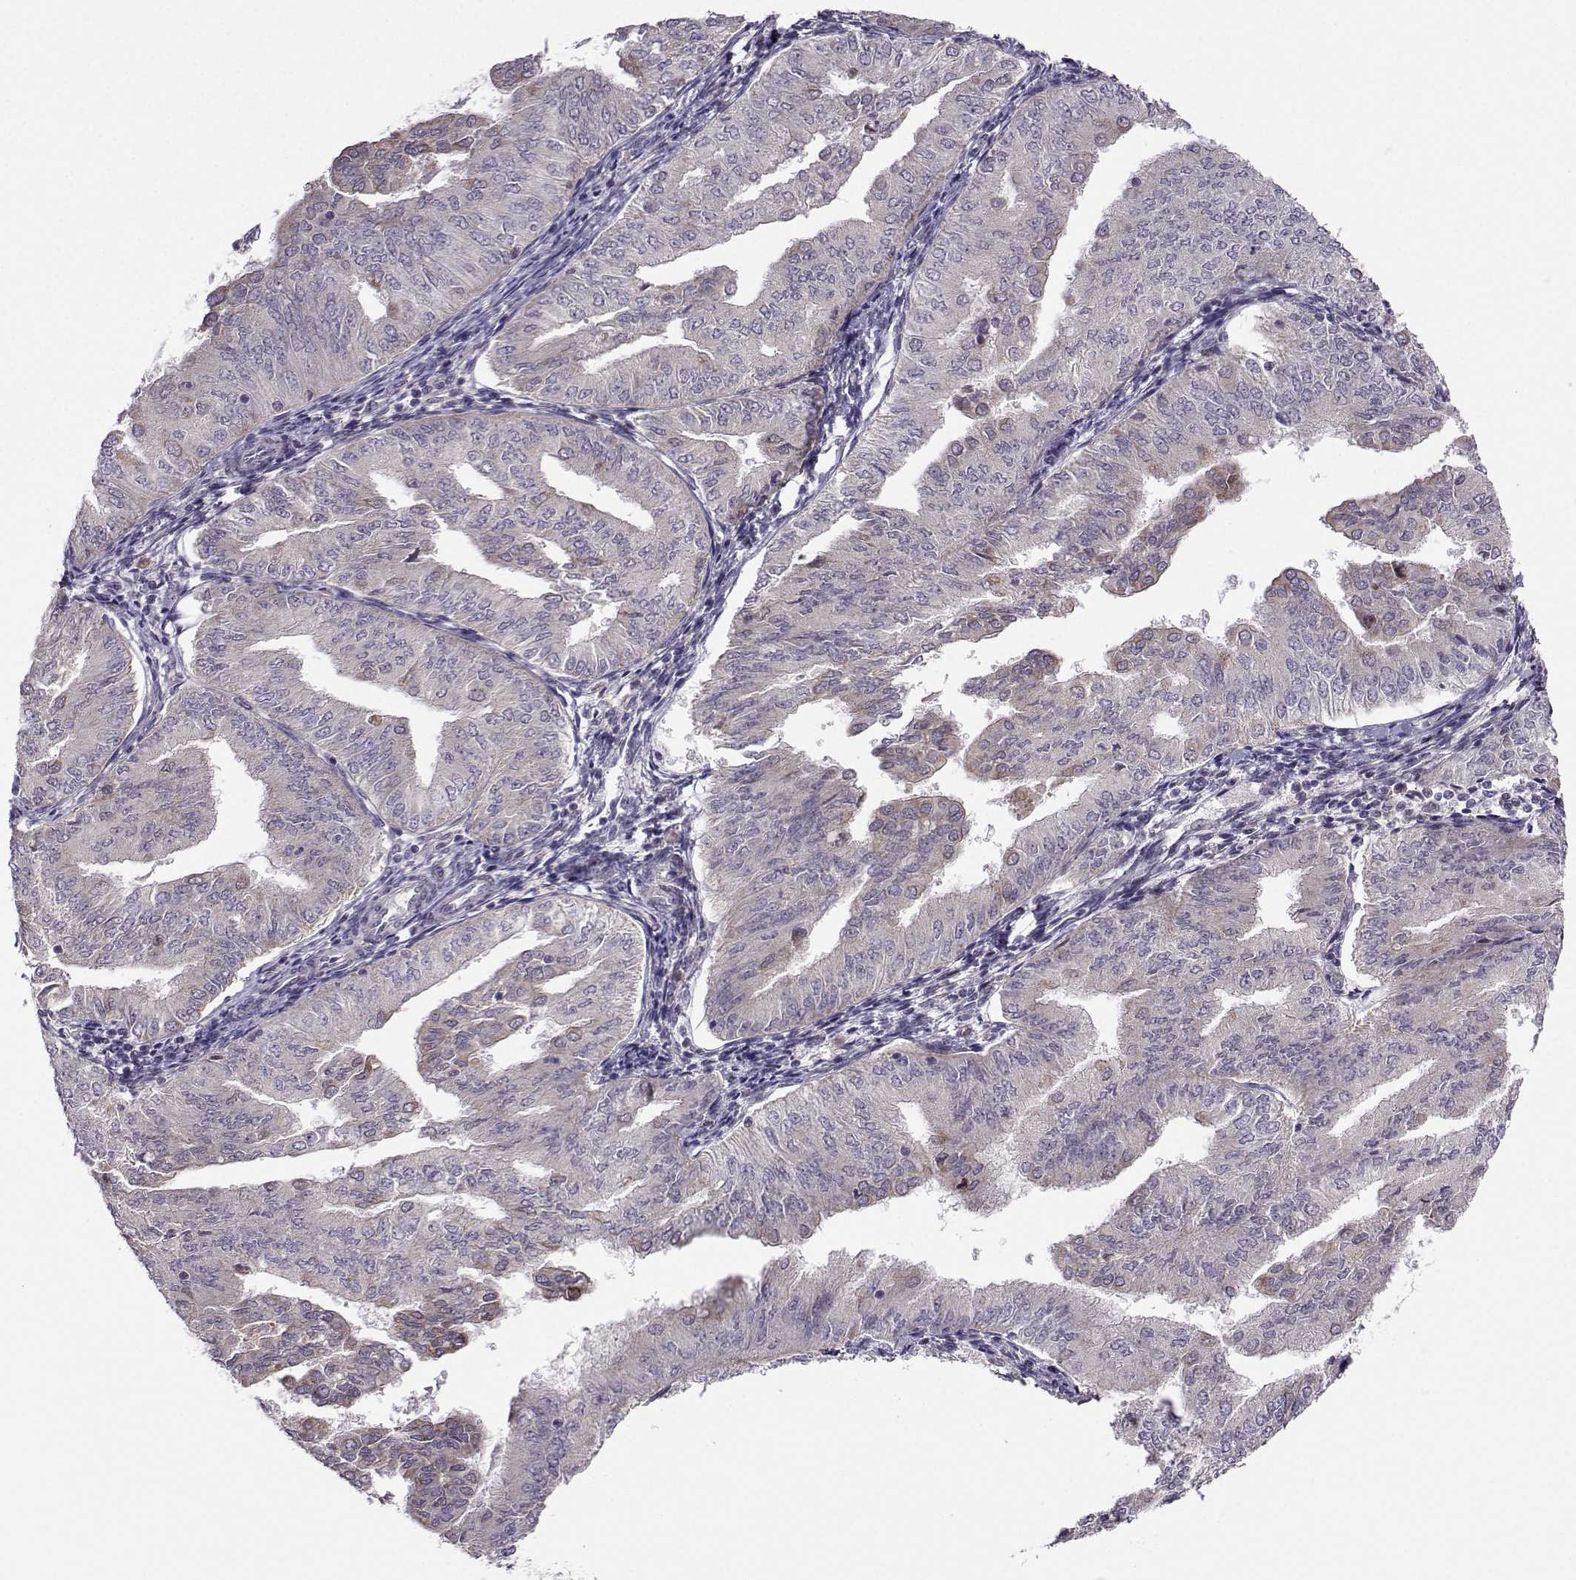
{"staining": {"intensity": "negative", "quantity": "none", "location": "none"}, "tissue": "endometrial cancer", "cell_type": "Tumor cells", "image_type": "cancer", "snomed": [{"axis": "morphology", "description": "Adenocarcinoma, NOS"}, {"axis": "topography", "description": "Endometrium"}], "caption": "DAB (3,3'-diaminobenzidine) immunohistochemical staining of human endometrial cancer reveals no significant positivity in tumor cells.", "gene": "NECAB3", "patient": {"sex": "female", "age": 53}}